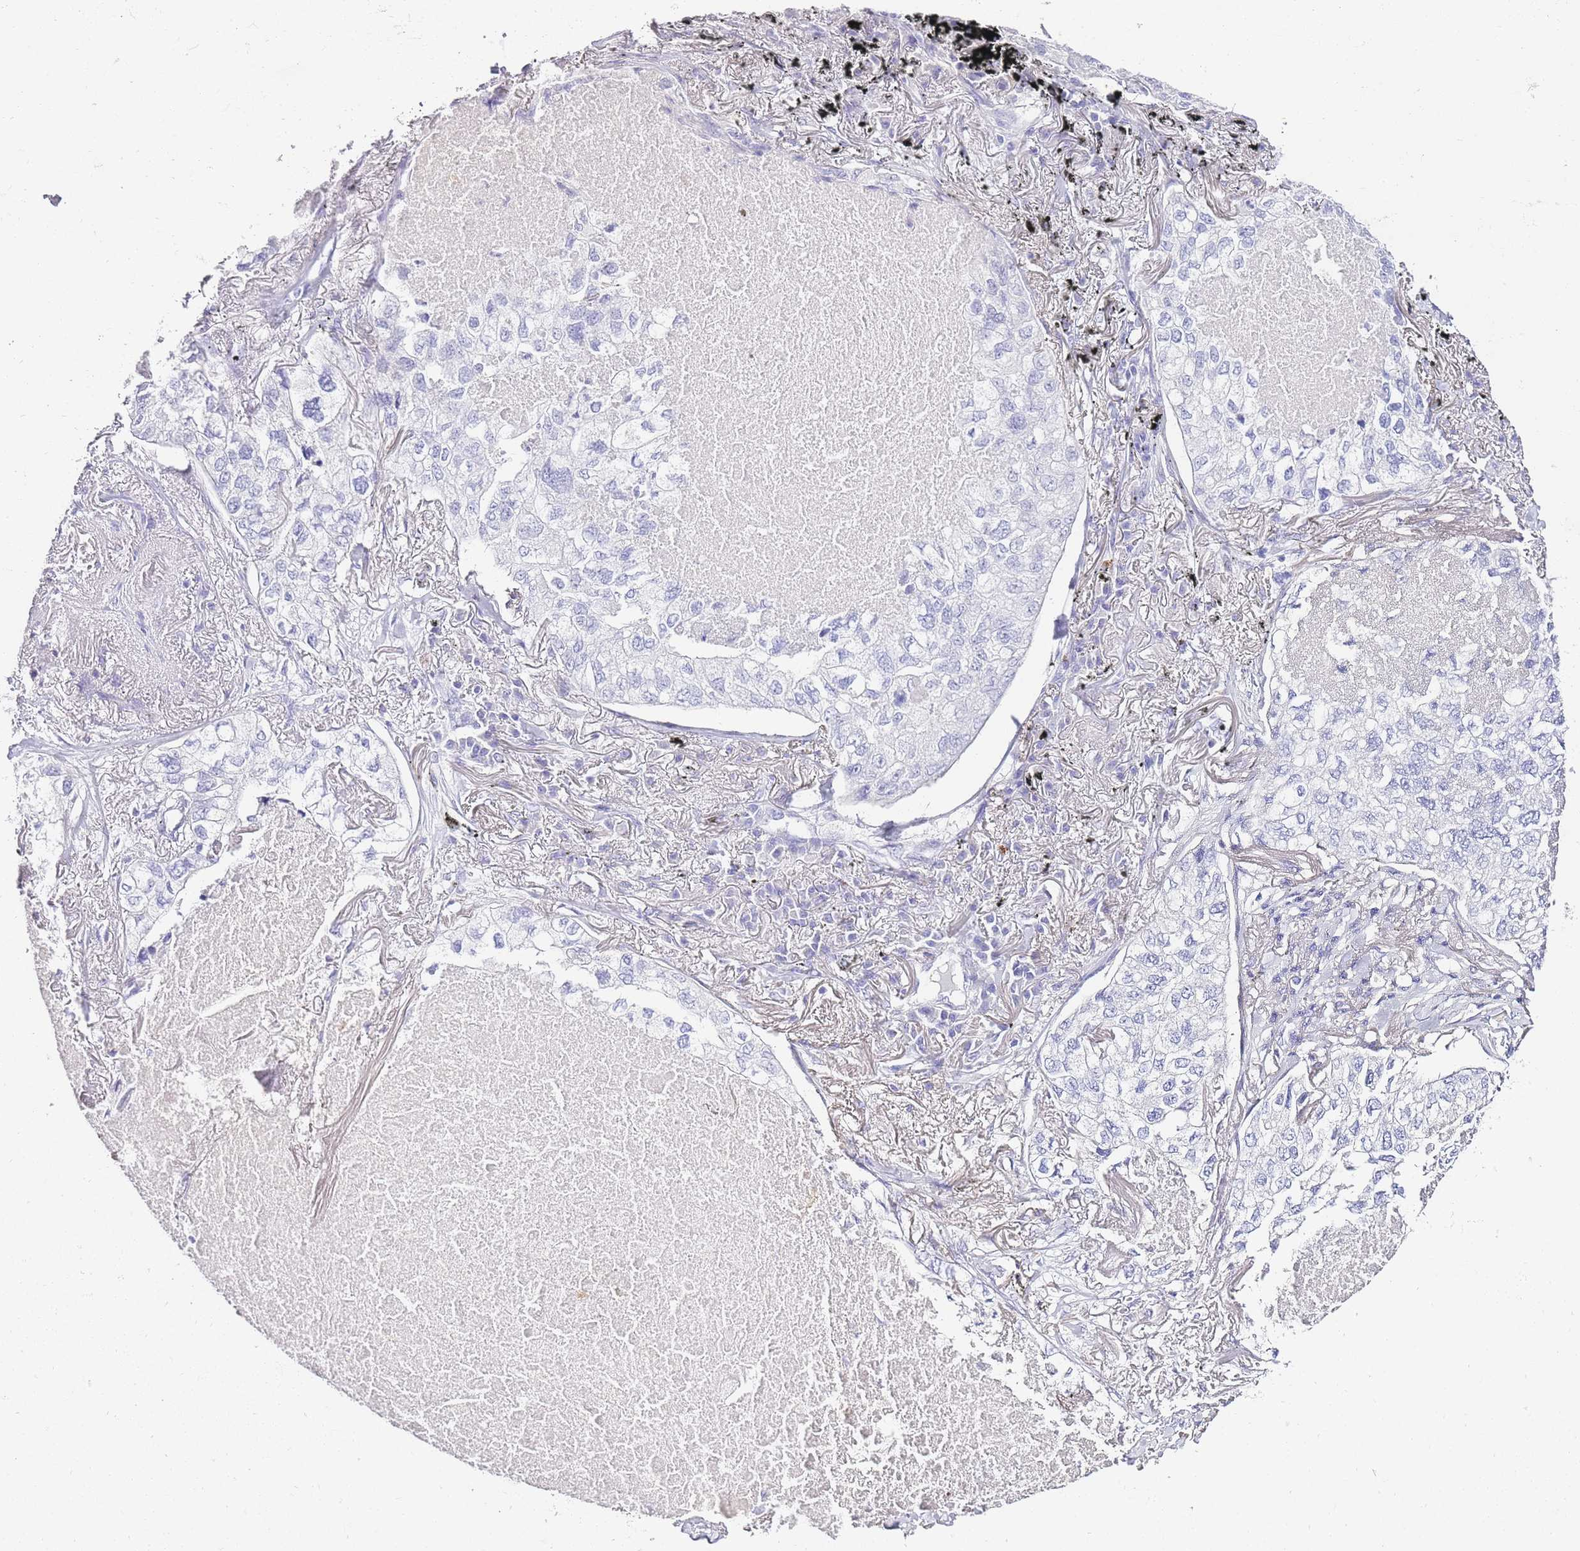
{"staining": {"intensity": "negative", "quantity": "none", "location": "none"}, "tissue": "lung cancer", "cell_type": "Tumor cells", "image_type": "cancer", "snomed": [{"axis": "morphology", "description": "Adenocarcinoma, NOS"}, {"axis": "topography", "description": "Lung"}], "caption": "This micrograph is of adenocarcinoma (lung) stained with IHC to label a protein in brown with the nuclei are counter-stained blue. There is no expression in tumor cells.", "gene": "DPP4", "patient": {"sex": "male", "age": 65}}